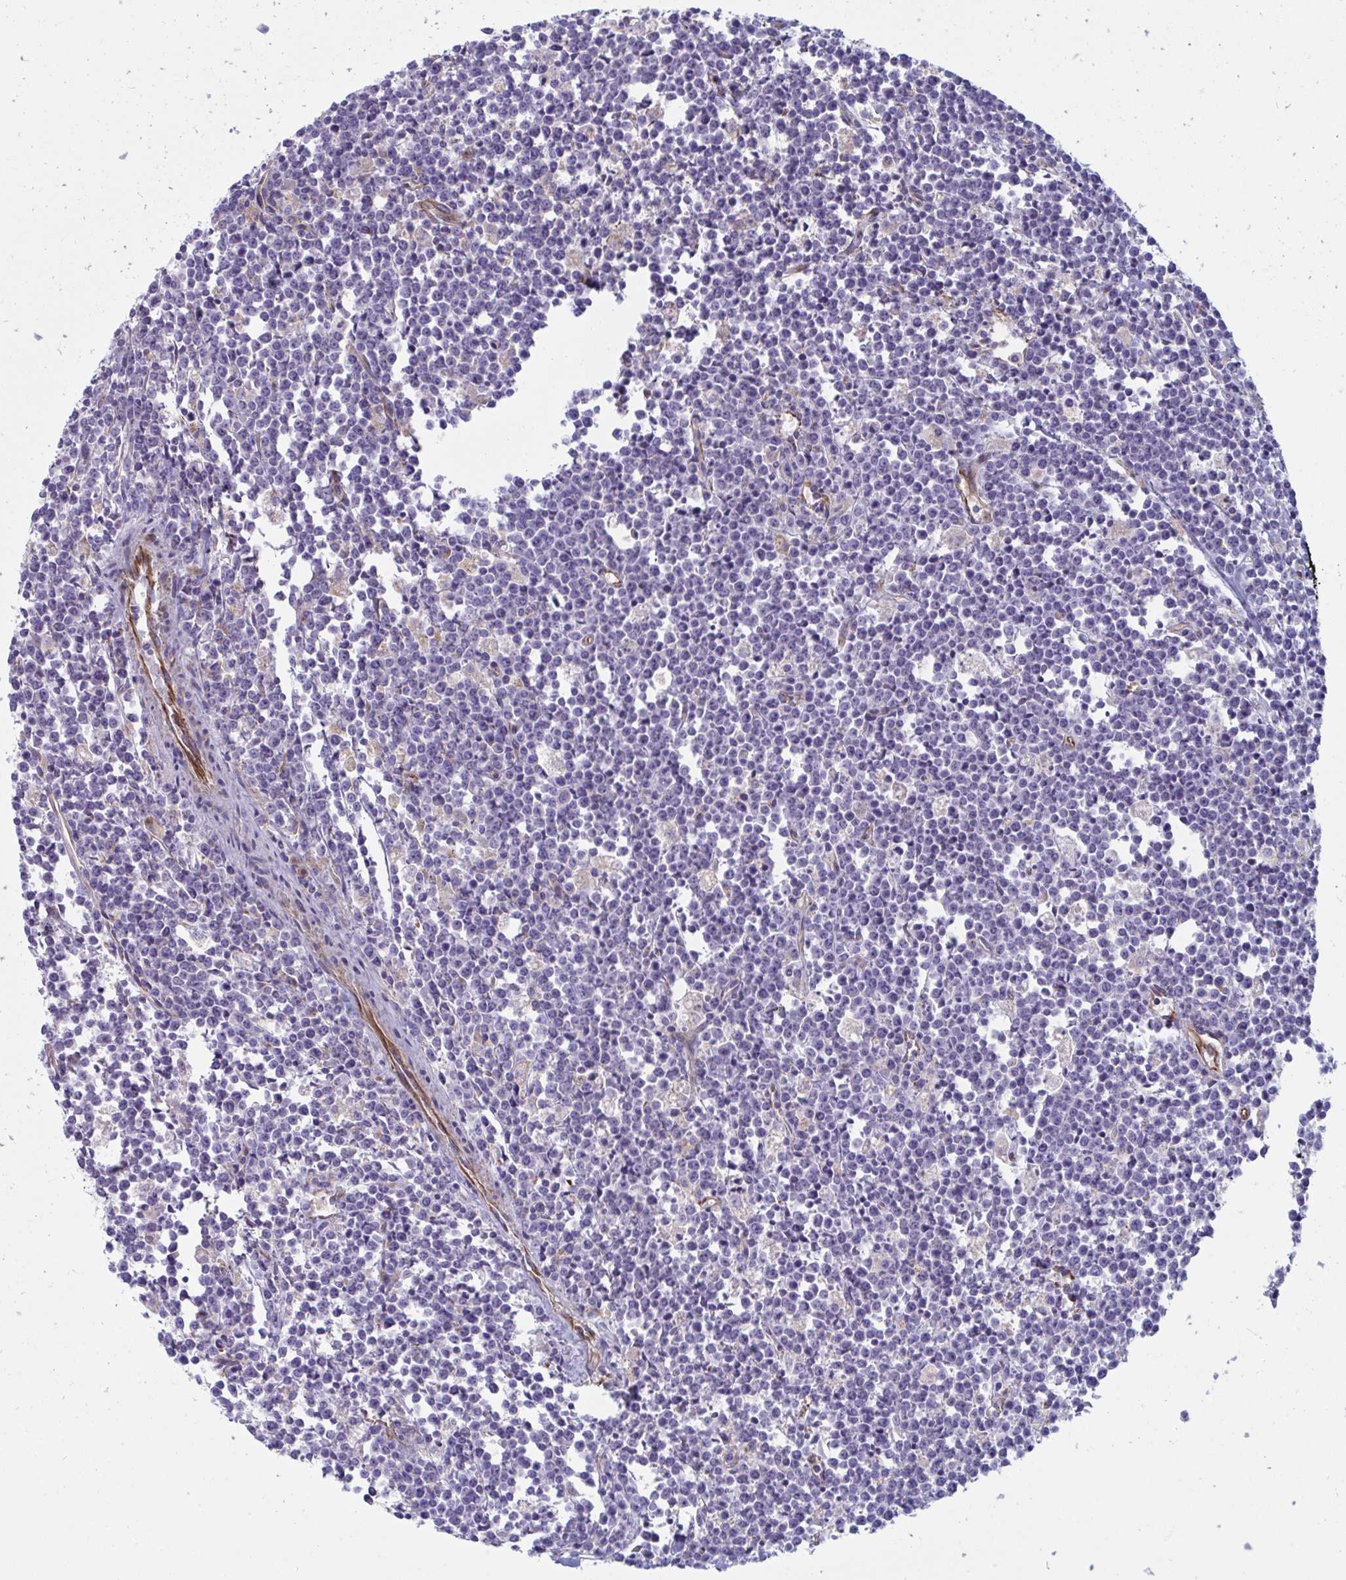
{"staining": {"intensity": "negative", "quantity": "none", "location": "none"}, "tissue": "lymphoma", "cell_type": "Tumor cells", "image_type": "cancer", "snomed": [{"axis": "morphology", "description": "Malignant lymphoma, non-Hodgkin's type, High grade"}, {"axis": "topography", "description": "Small intestine"}], "caption": "Tumor cells are negative for protein expression in human malignant lymphoma, non-Hodgkin's type (high-grade).", "gene": "SLC9A6", "patient": {"sex": "female", "age": 56}}